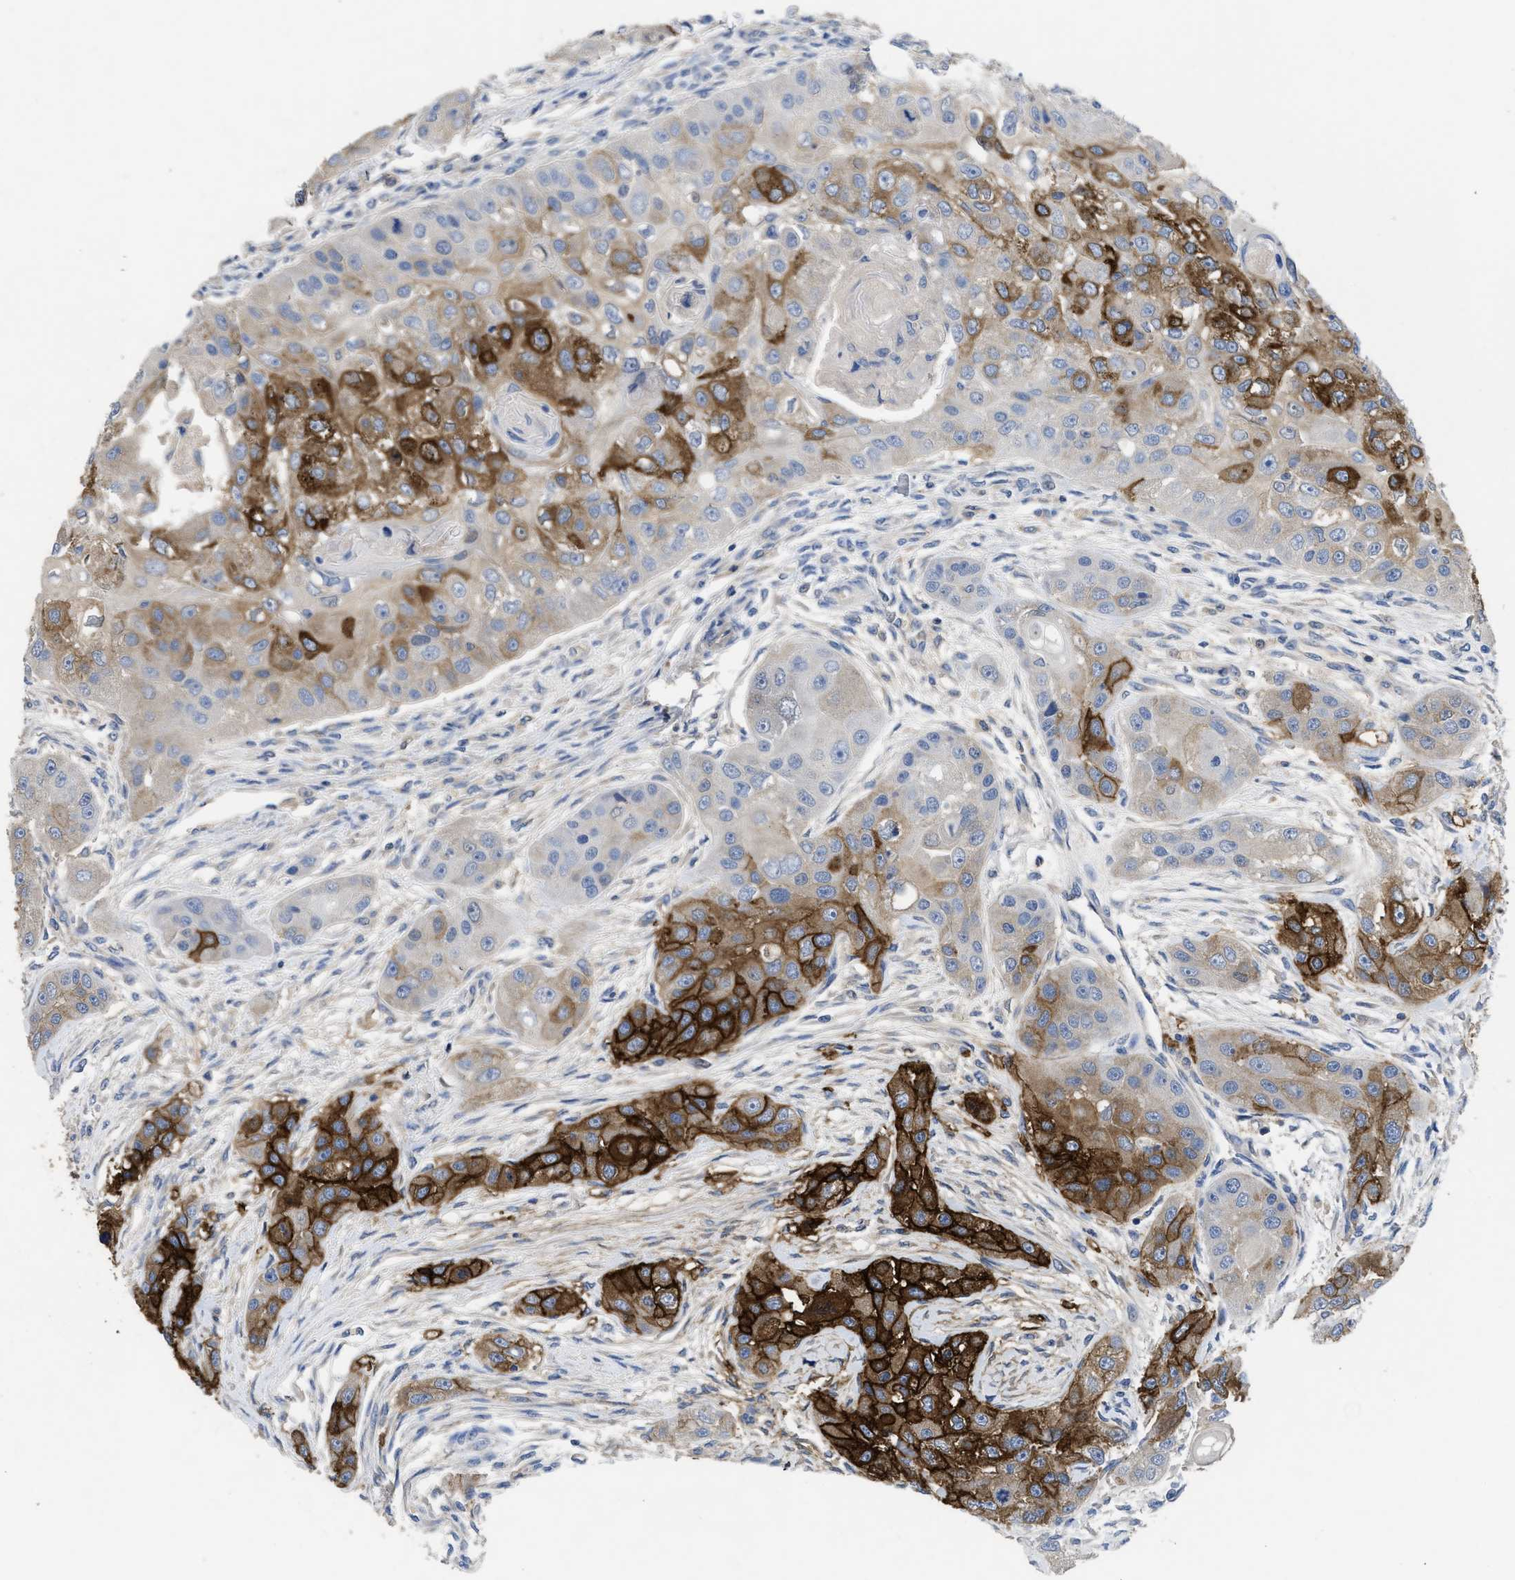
{"staining": {"intensity": "strong", "quantity": "25%-75%", "location": "cytoplasmic/membranous"}, "tissue": "head and neck cancer", "cell_type": "Tumor cells", "image_type": "cancer", "snomed": [{"axis": "morphology", "description": "Normal tissue, NOS"}, {"axis": "morphology", "description": "Squamous cell carcinoma, NOS"}, {"axis": "topography", "description": "Skeletal muscle"}, {"axis": "topography", "description": "Head-Neck"}], "caption": "A histopathology image of head and neck squamous cell carcinoma stained for a protein reveals strong cytoplasmic/membranous brown staining in tumor cells. The protein is stained brown, and the nuclei are stained in blue (DAB (3,3'-diaminobenzidine) IHC with brightfield microscopy, high magnification).", "gene": "CA9", "patient": {"sex": "male", "age": 51}}